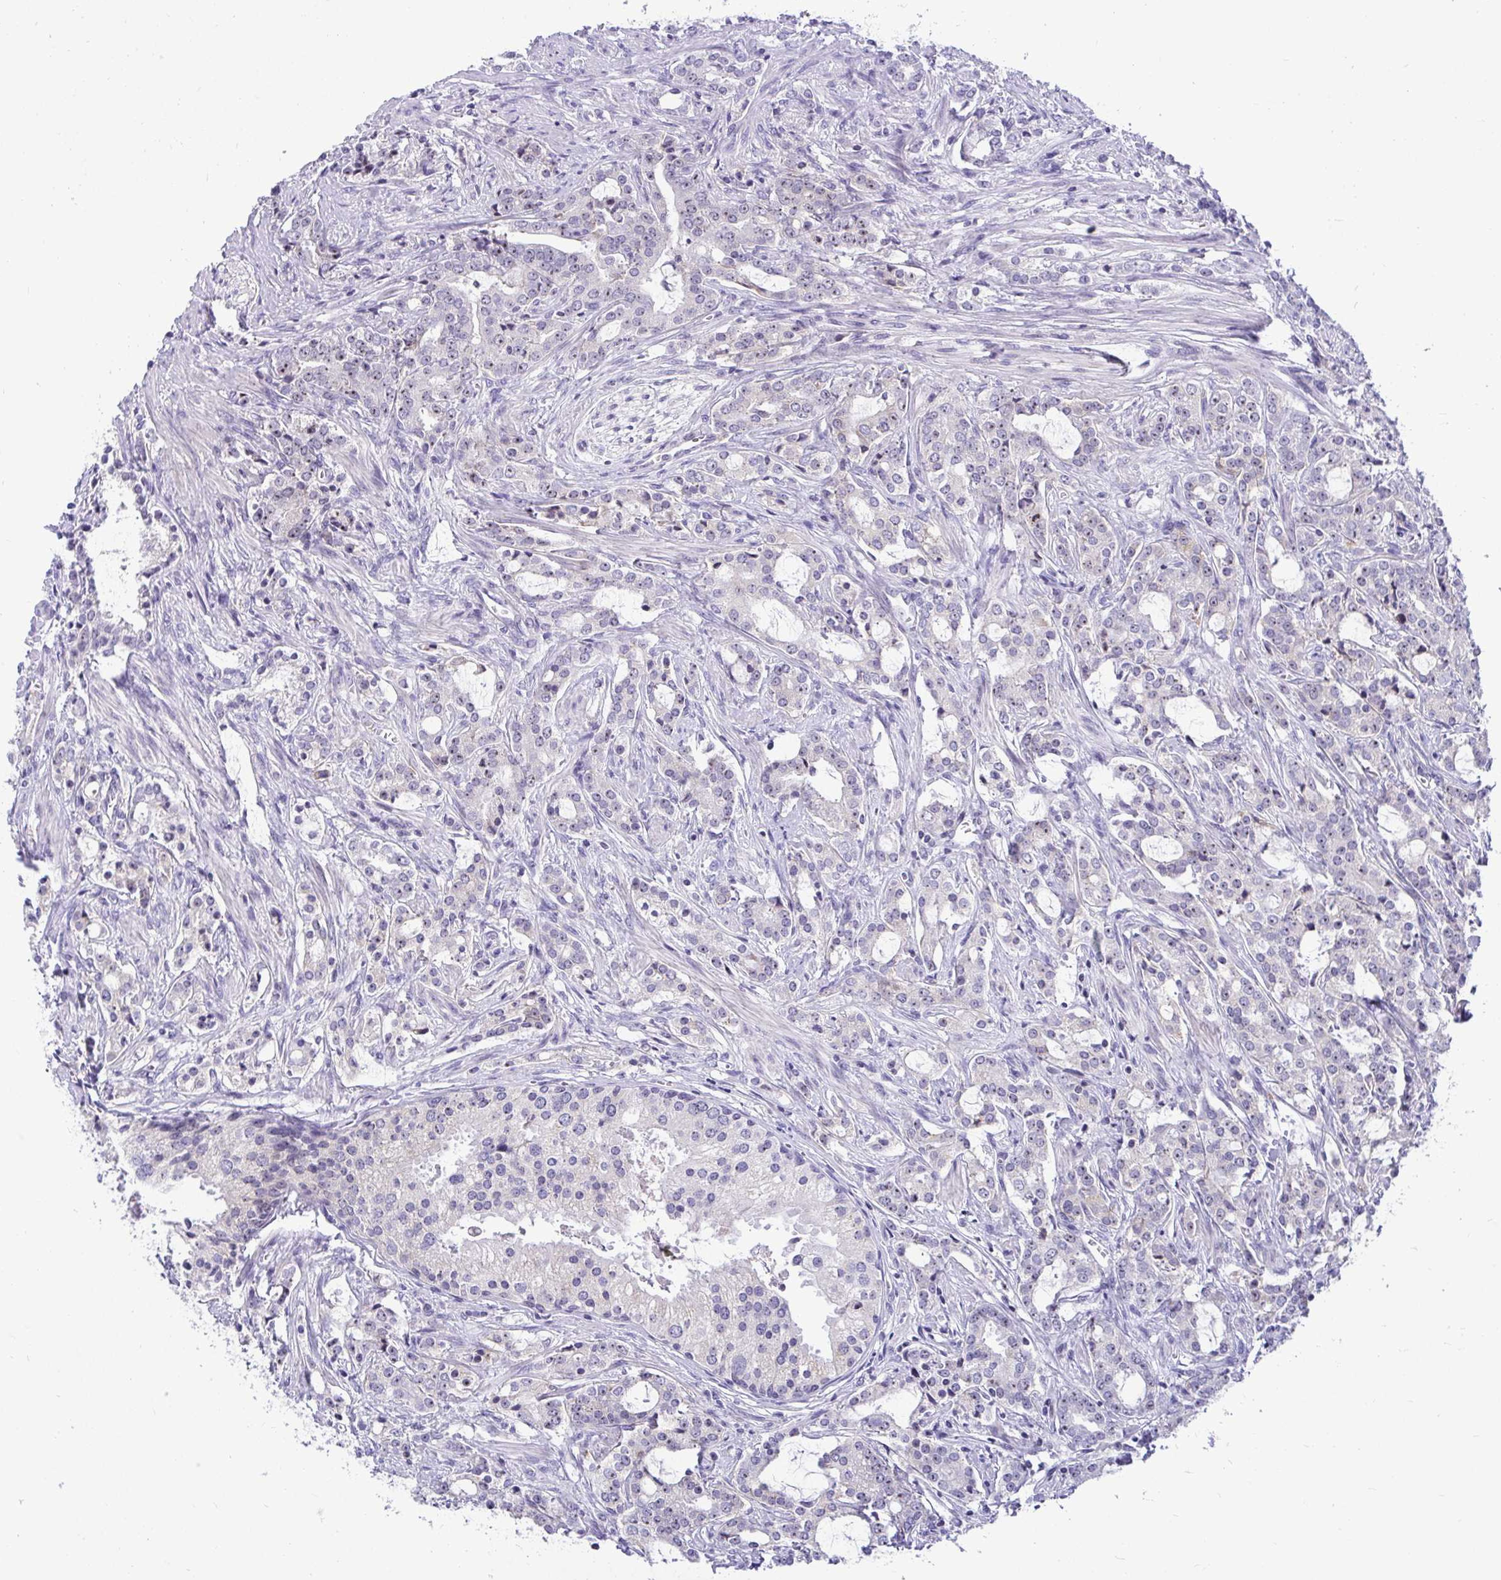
{"staining": {"intensity": "negative", "quantity": "none", "location": "none"}, "tissue": "prostate cancer", "cell_type": "Tumor cells", "image_type": "cancer", "snomed": [{"axis": "morphology", "description": "Adenocarcinoma, Medium grade"}, {"axis": "topography", "description": "Prostate"}], "caption": "Medium-grade adenocarcinoma (prostate) was stained to show a protein in brown. There is no significant positivity in tumor cells.", "gene": "NIFK", "patient": {"sex": "male", "age": 57}}